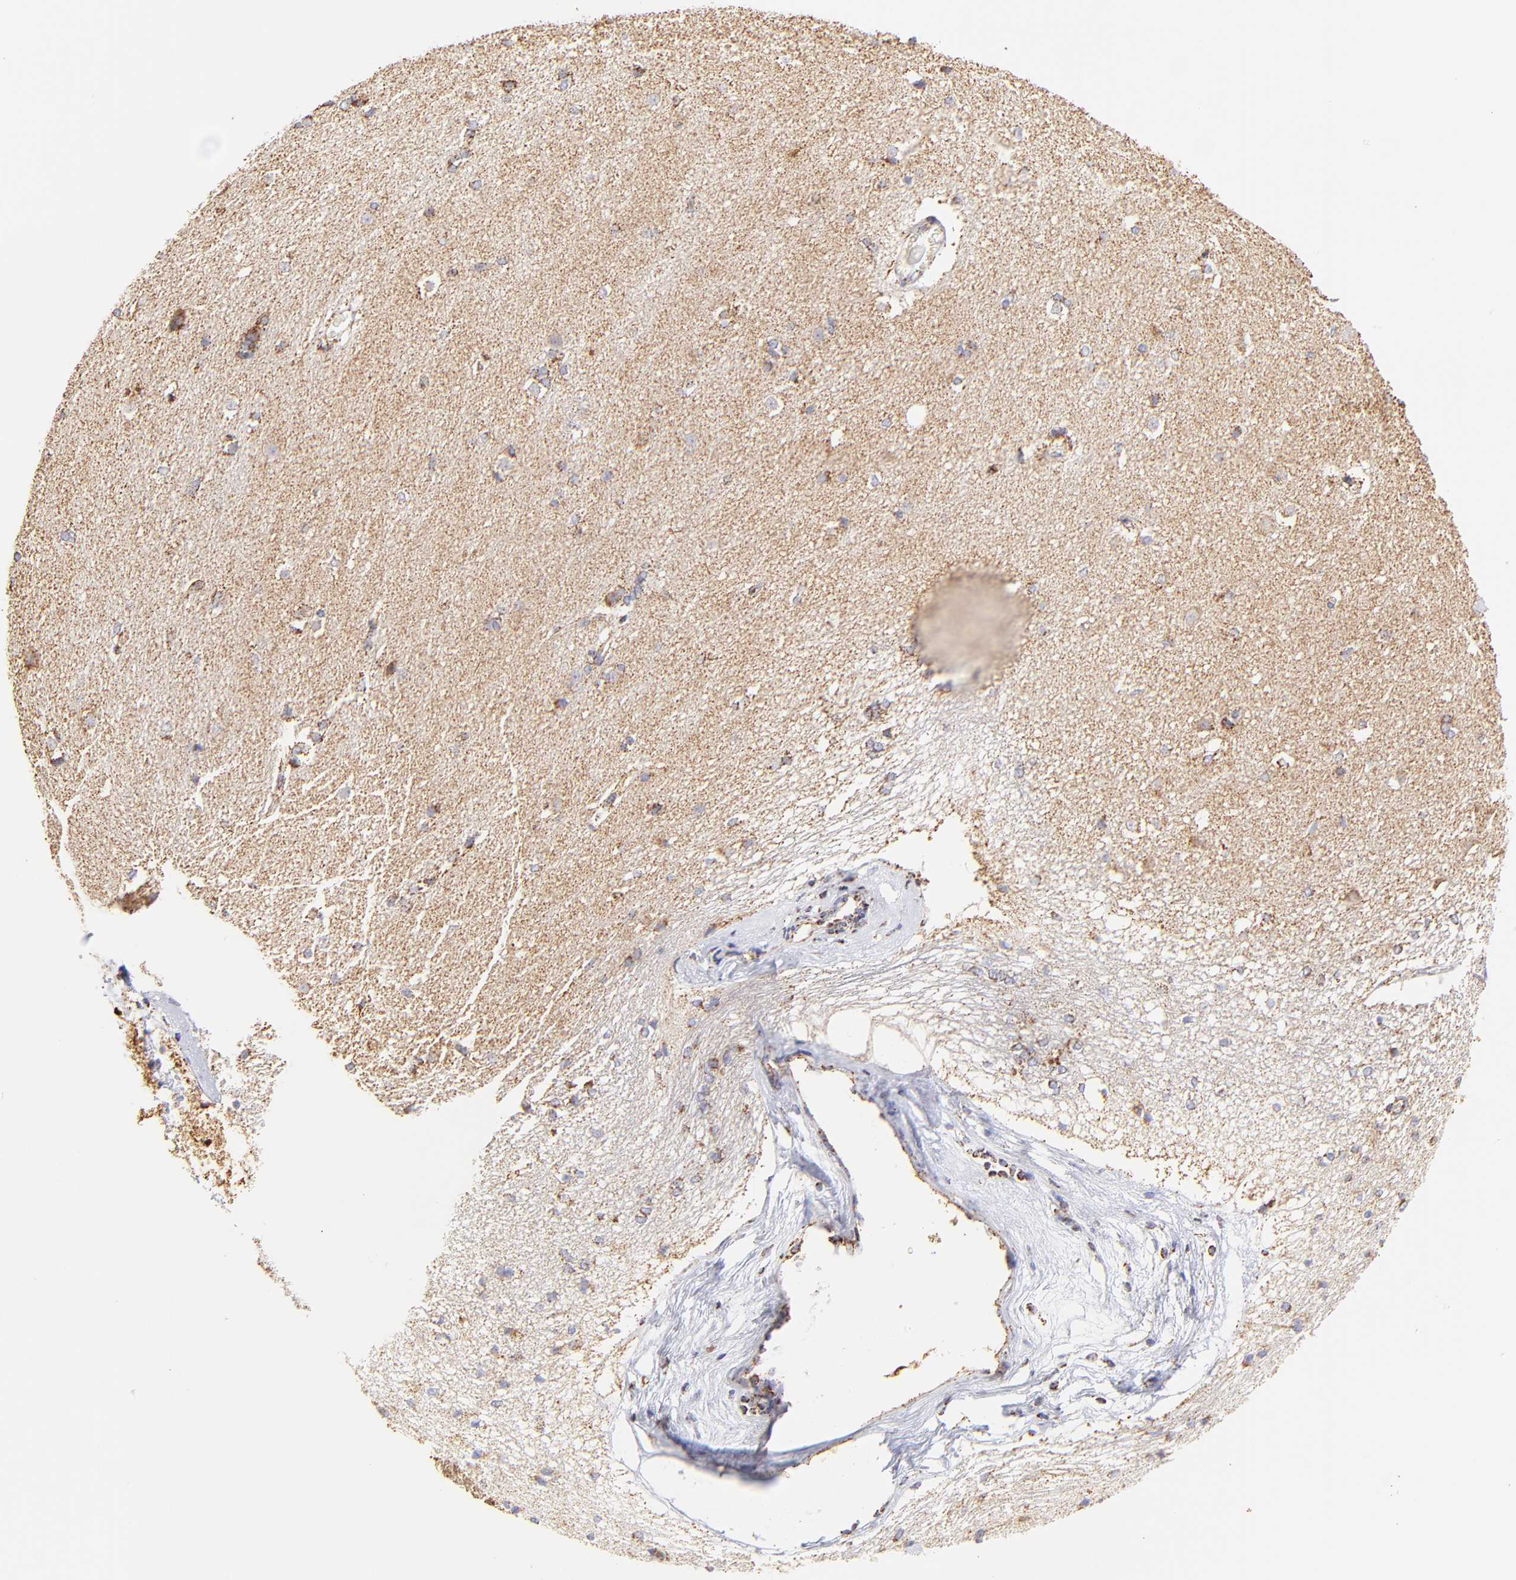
{"staining": {"intensity": "moderate", "quantity": "25%-75%", "location": "cytoplasmic/membranous"}, "tissue": "caudate", "cell_type": "Glial cells", "image_type": "normal", "snomed": [{"axis": "morphology", "description": "Normal tissue, NOS"}, {"axis": "topography", "description": "Lateral ventricle wall"}], "caption": "Immunohistochemistry (IHC) of benign human caudate exhibits medium levels of moderate cytoplasmic/membranous staining in about 25%-75% of glial cells. (IHC, brightfield microscopy, high magnification).", "gene": "ECH1", "patient": {"sex": "female", "age": 19}}